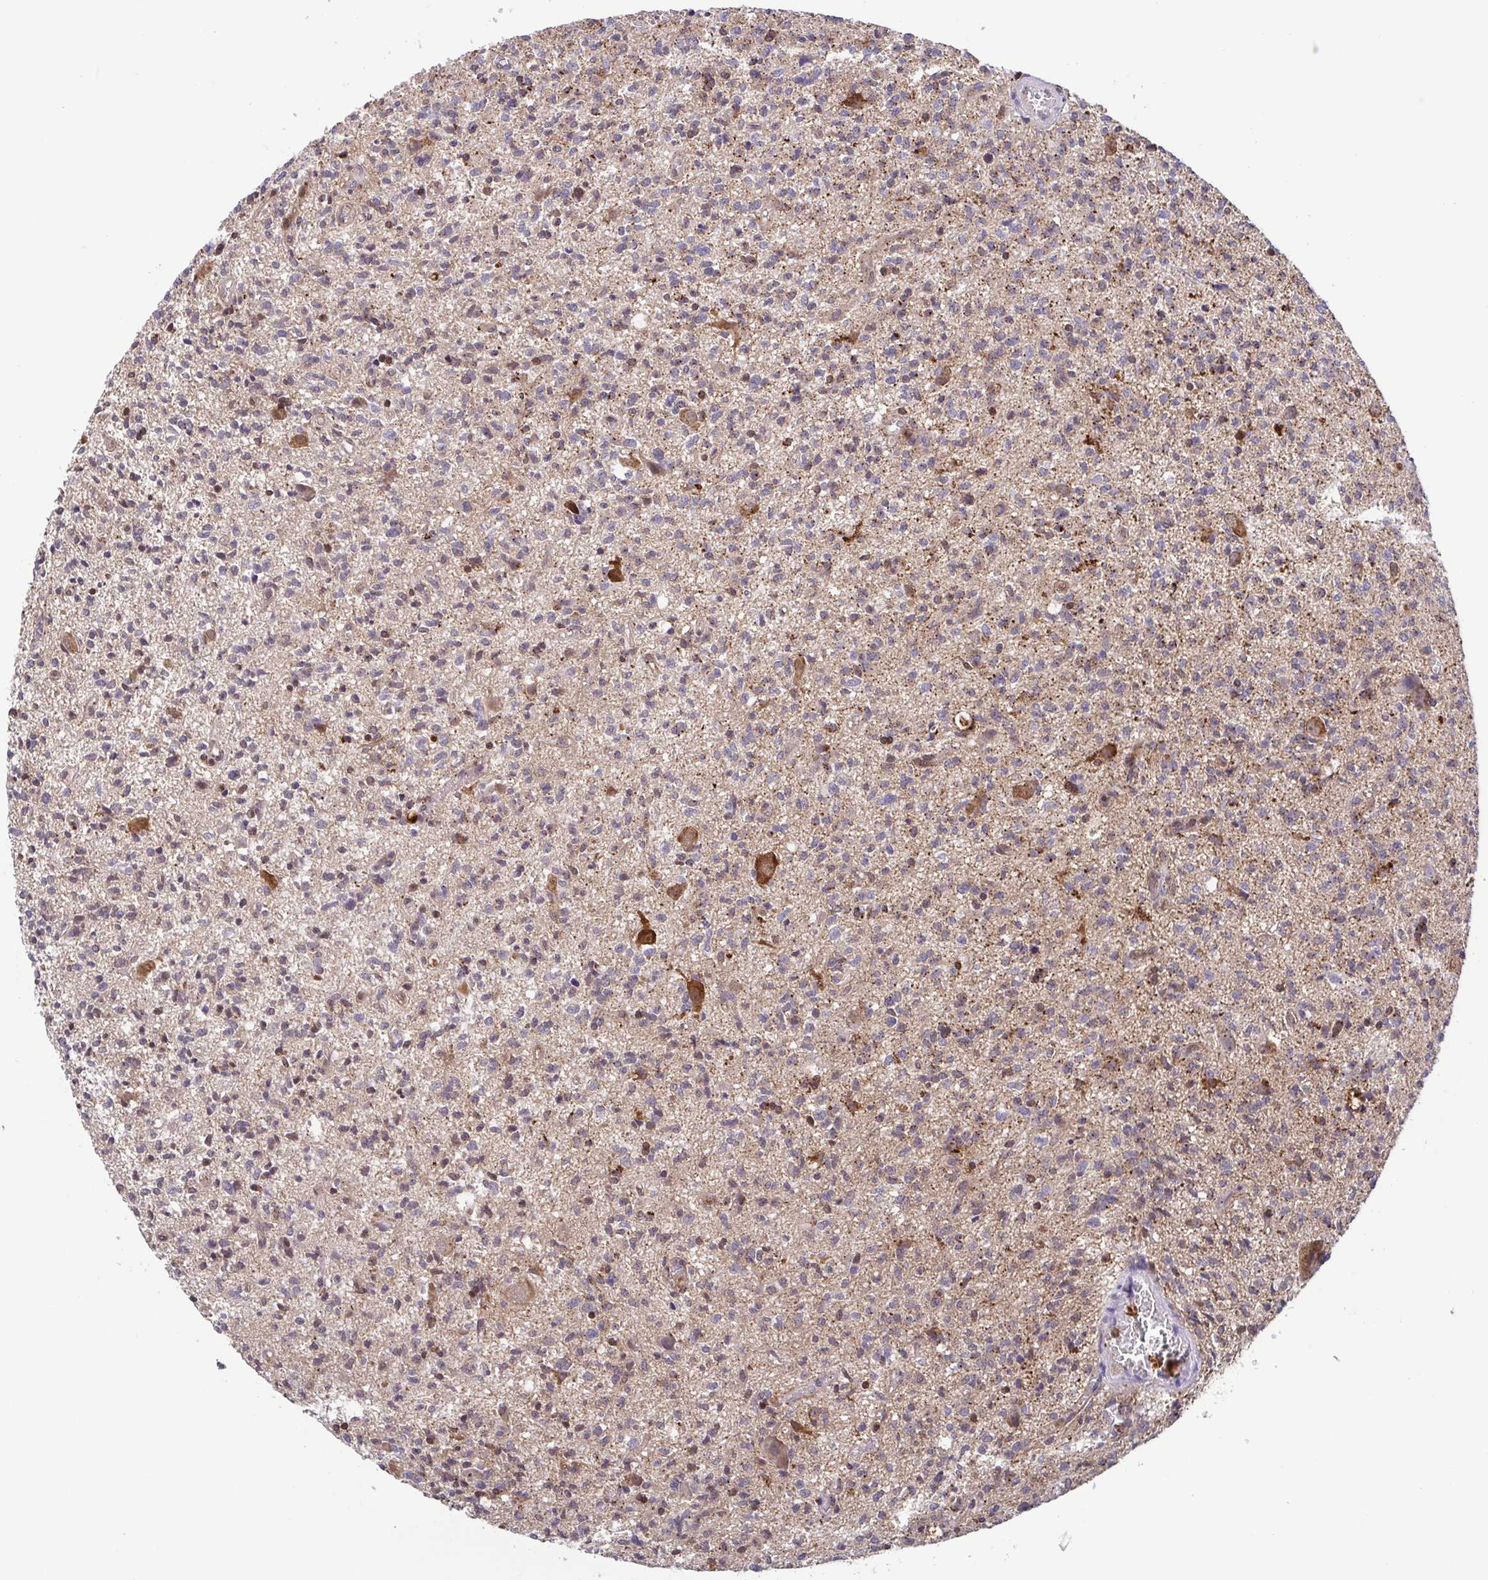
{"staining": {"intensity": "weak", "quantity": "25%-75%", "location": "nuclear"}, "tissue": "glioma", "cell_type": "Tumor cells", "image_type": "cancer", "snomed": [{"axis": "morphology", "description": "Glioma, malignant, Low grade"}, {"axis": "topography", "description": "Brain"}], "caption": "IHC histopathology image of neoplastic tissue: malignant glioma (low-grade) stained using immunohistochemistry (IHC) reveals low levels of weak protein expression localized specifically in the nuclear of tumor cells, appearing as a nuclear brown color.", "gene": "CHMP1B", "patient": {"sex": "male", "age": 64}}